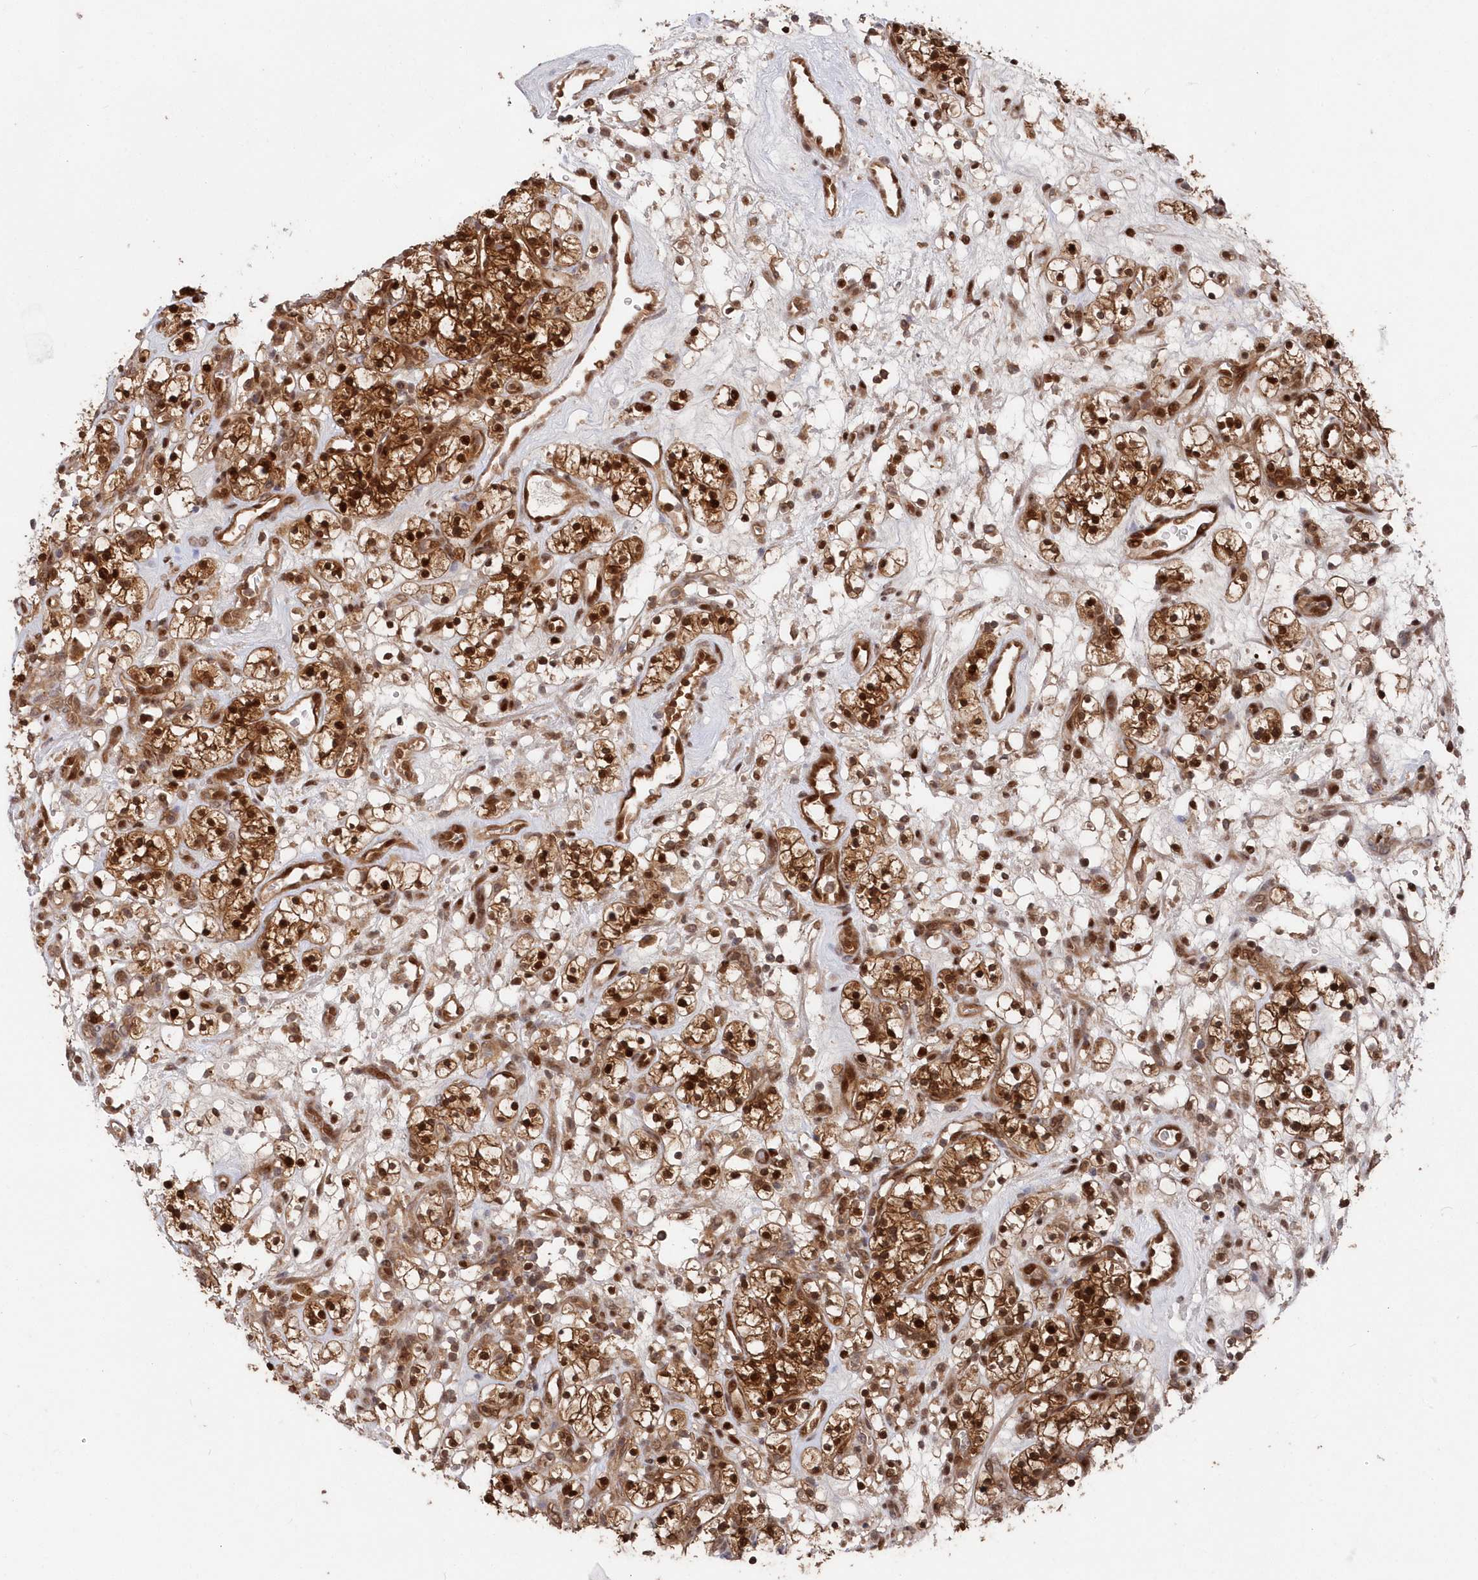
{"staining": {"intensity": "strong", "quantity": ">75%", "location": "cytoplasmic/membranous,nuclear"}, "tissue": "renal cancer", "cell_type": "Tumor cells", "image_type": "cancer", "snomed": [{"axis": "morphology", "description": "Adenocarcinoma, NOS"}, {"axis": "topography", "description": "Kidney"}], "caption": "Adenocarcinoma (renal) stained for a protein shows strong cytoplasmic/membranous and nuclear positivity in tumor cells. The staining is performed using DAB (3,3'-diaminobenzidine) brown chromogen to label protein expression. The nuclei are counter-stained blue using hematoxylin.", "gene": "ABHD14B", "patient": {"sex": "female", "age": 57}}